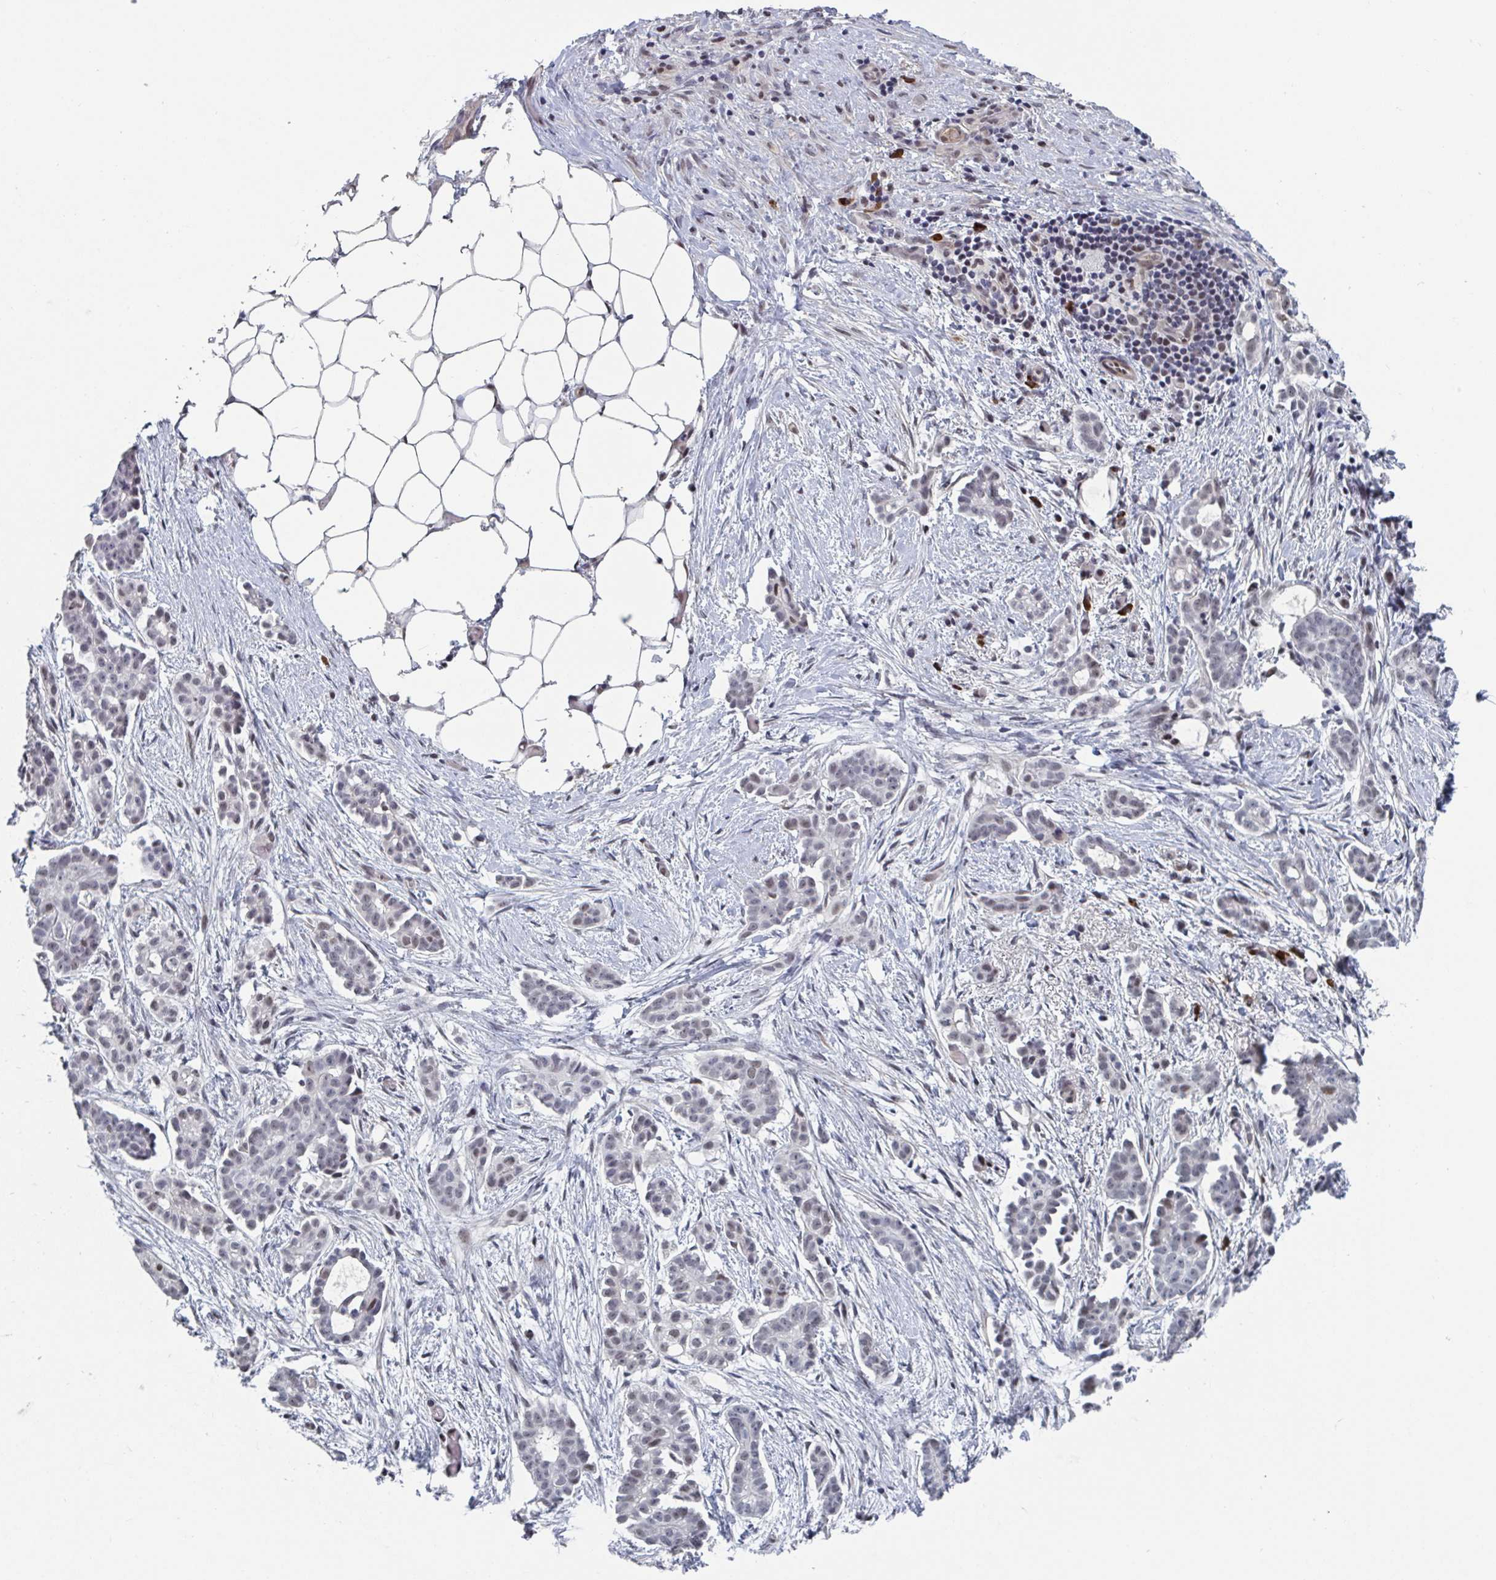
{"staining": {"intensity": "weak", "quantity": "25%-75%", "location": "nuclear"}, "tissue": "ovarian cancer", "cell_type": "Tumor cells", "image_type": "cancer", "snomed": [{"axis": "morphology", "description": "Cystadenocarcinoma, serous, NOS"}, {"axis": "topography", "description": "Ovary"}], "caption": "Immunohistochemical staining of human ovarian cancer exhibits low levels of weak nuclear expression in approximately 25%-75% of tumor cells. The protein is stained brown, and the nuclei are stained in blue (DAB (3,3'-diaminobenzidine) IHC with brightfield microscopy, high magnification).", "gene": "BCL7B", "patient": {"sex": "female", "age": 50}}